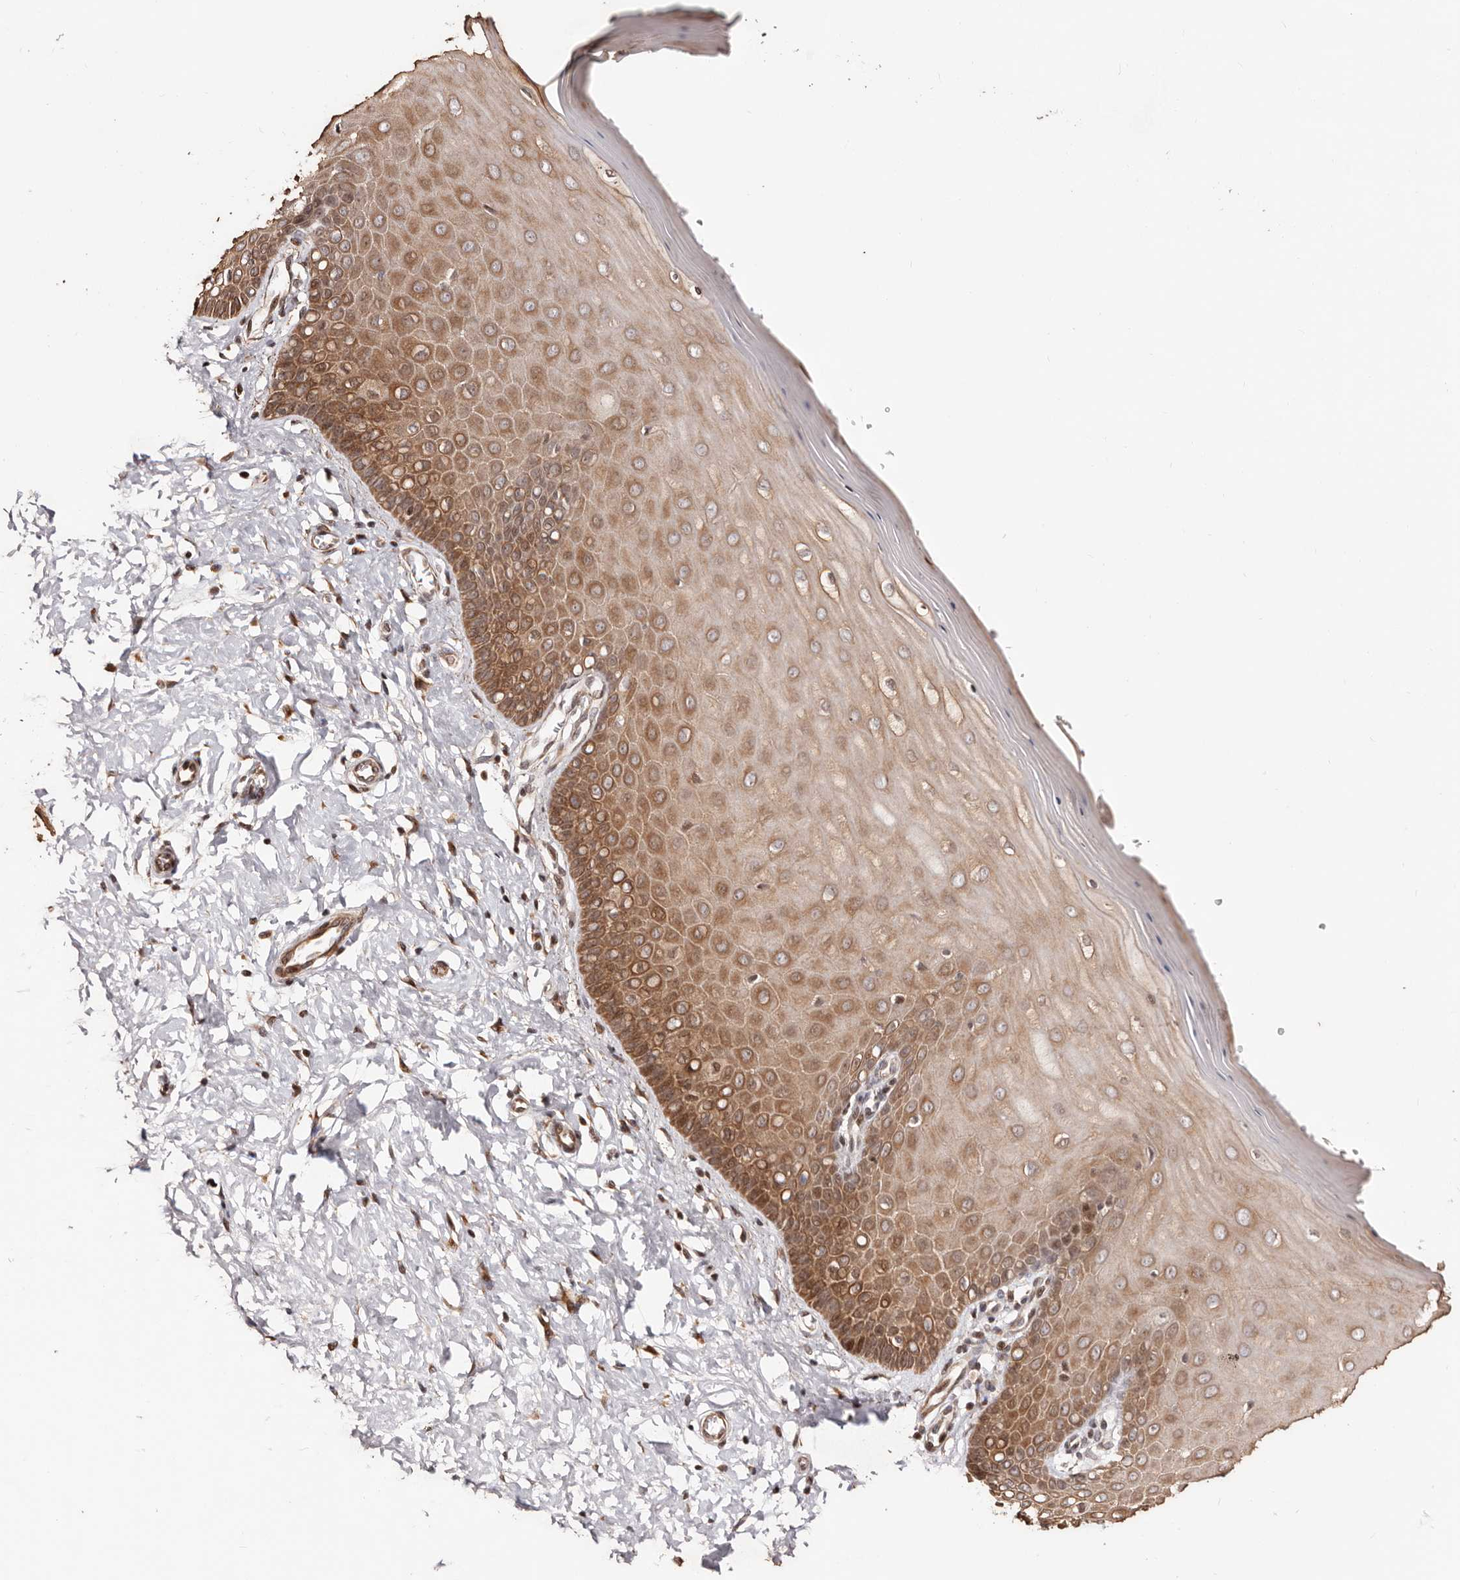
{"staining": {"intensity": "moderate", "quantity": ">75%", "location": "cytoplasmic/membranous,nuclear"}, "tissue": "cervix", "cell_type": "Glandular cells", "image_type": "normal", "snomed": [{"axis": "morphology", "description": "Normal tissue, NOS"}, {"axis": "topography", "description": "Cervix"}], "caption": "This micrograph shows immunohistochemistry staining of benign human cervix, with medium moderate cytoplasmic/membranous,nuclear staining in approximately >75% of glandular cells.", "gene": "HIVEP3", "patient": {"sex": "female", "age": 55}}